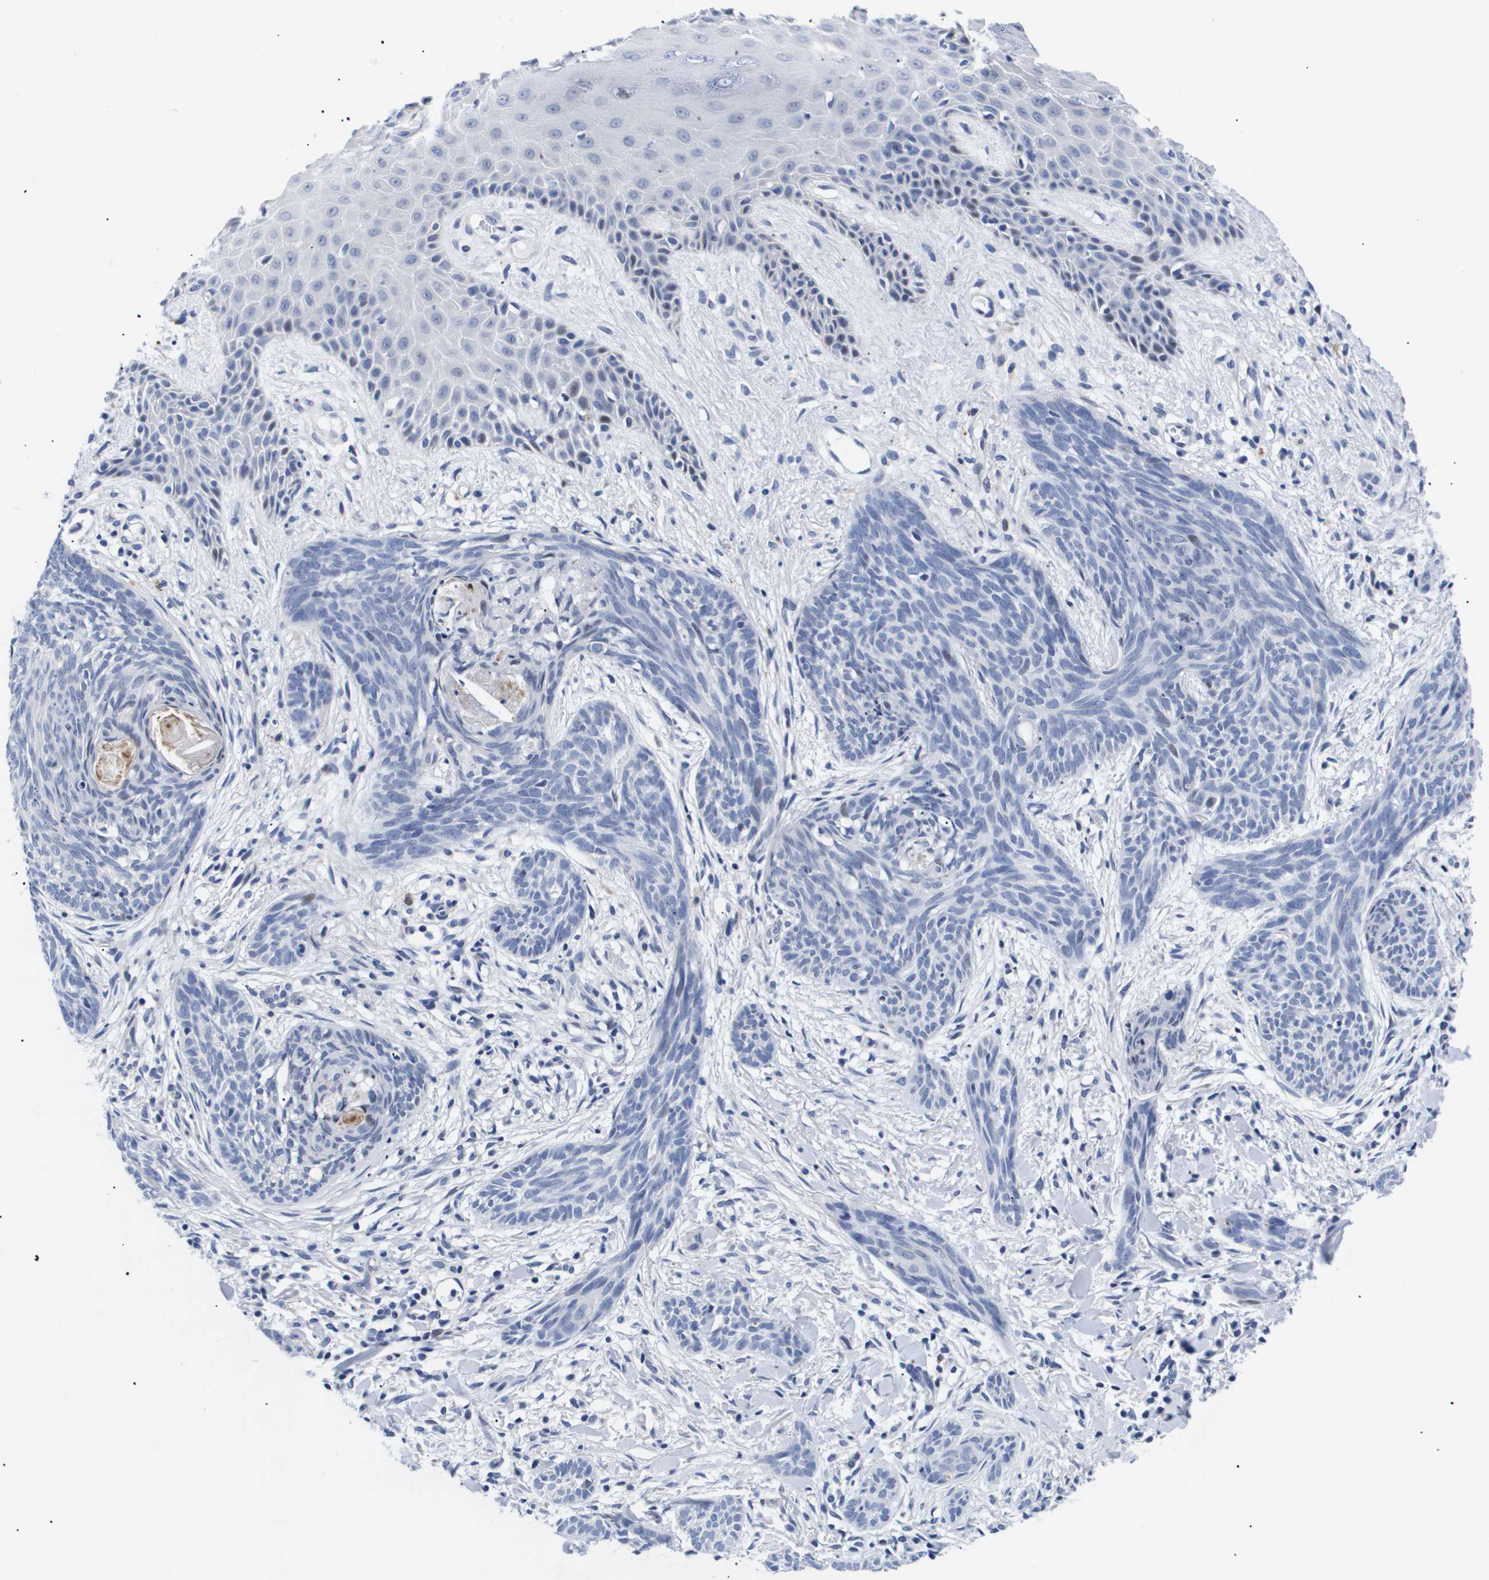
{"staining": {"intensity": "negative", "quantity": "none", "location": "none"}, "tissue": "skin cancer", "cell_type": "Tumor cells", "image_type": "cancer", "snomed": [{"axis": "morphology", "description": "Basal cell carcinoma"}, {"axis": "topography", "description": "Skin"}], "caption": "A high-resolution image shows IHC staining of skin cancer (basal cell carcinoma), which exhibits no significant positivity in tumor cells.", "gene": "SHD", "patient": {"sex": "female", "age": 59}}